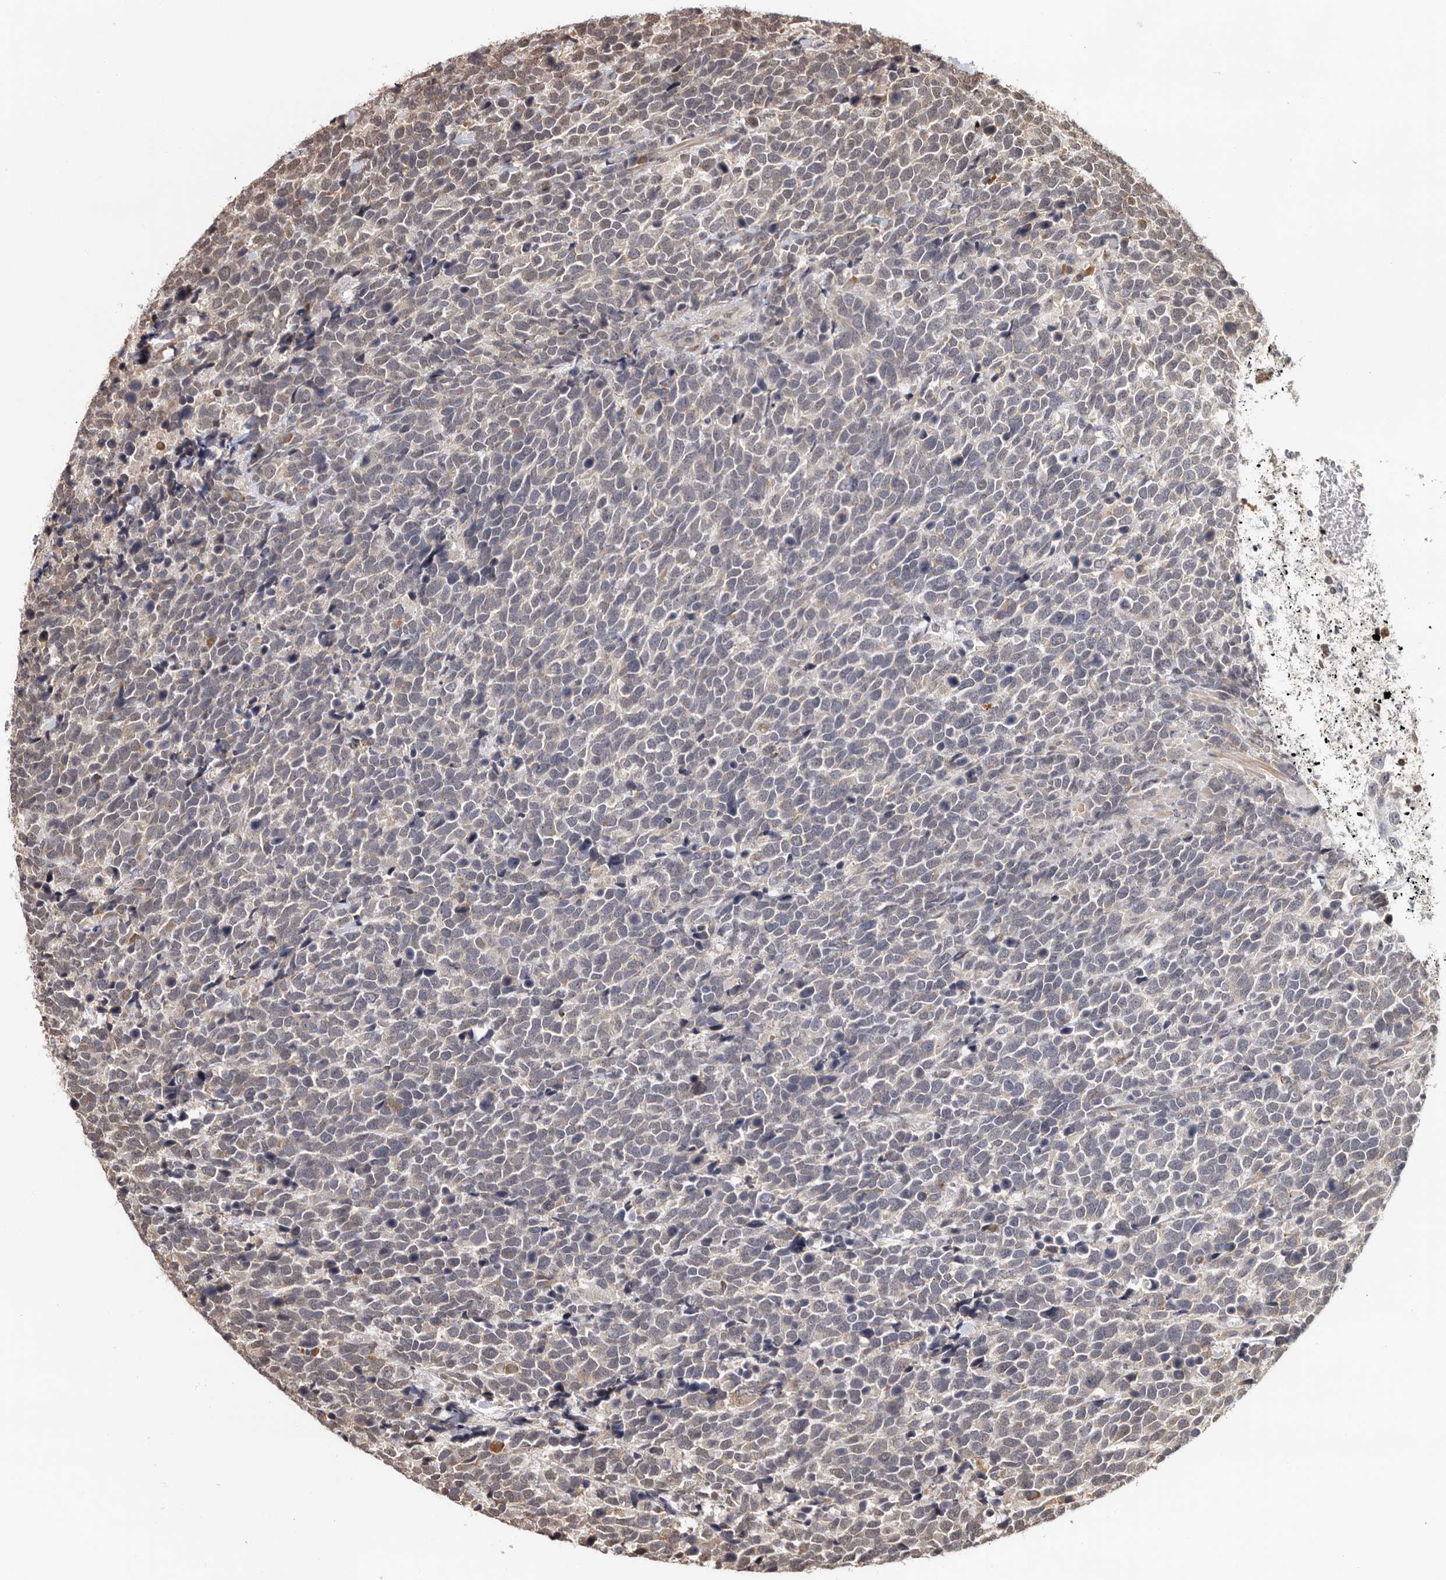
{"staining": {"intensity": "weak", "quantity": "25%-75%", "location": "cytoplasmic/membranous"}, "tissue": "urothelial cancer", "cell_type": "Tumor cells", "image_type": "cancer", "snomed": [{"axis": "morphology", "description": "Urothelial carcinoma, High grade"}, {"axis": "topography", "description": "Urinary bladder"}], "caption": "Protein analysis of high-grade urothelial carcinoma tissue demonstrates weak cytoplasmic/membranous positivity in approximately 25%-75% of tumor cells.", "gene": "ZNF83", "patient": {"sex": "female", "age": 82}}